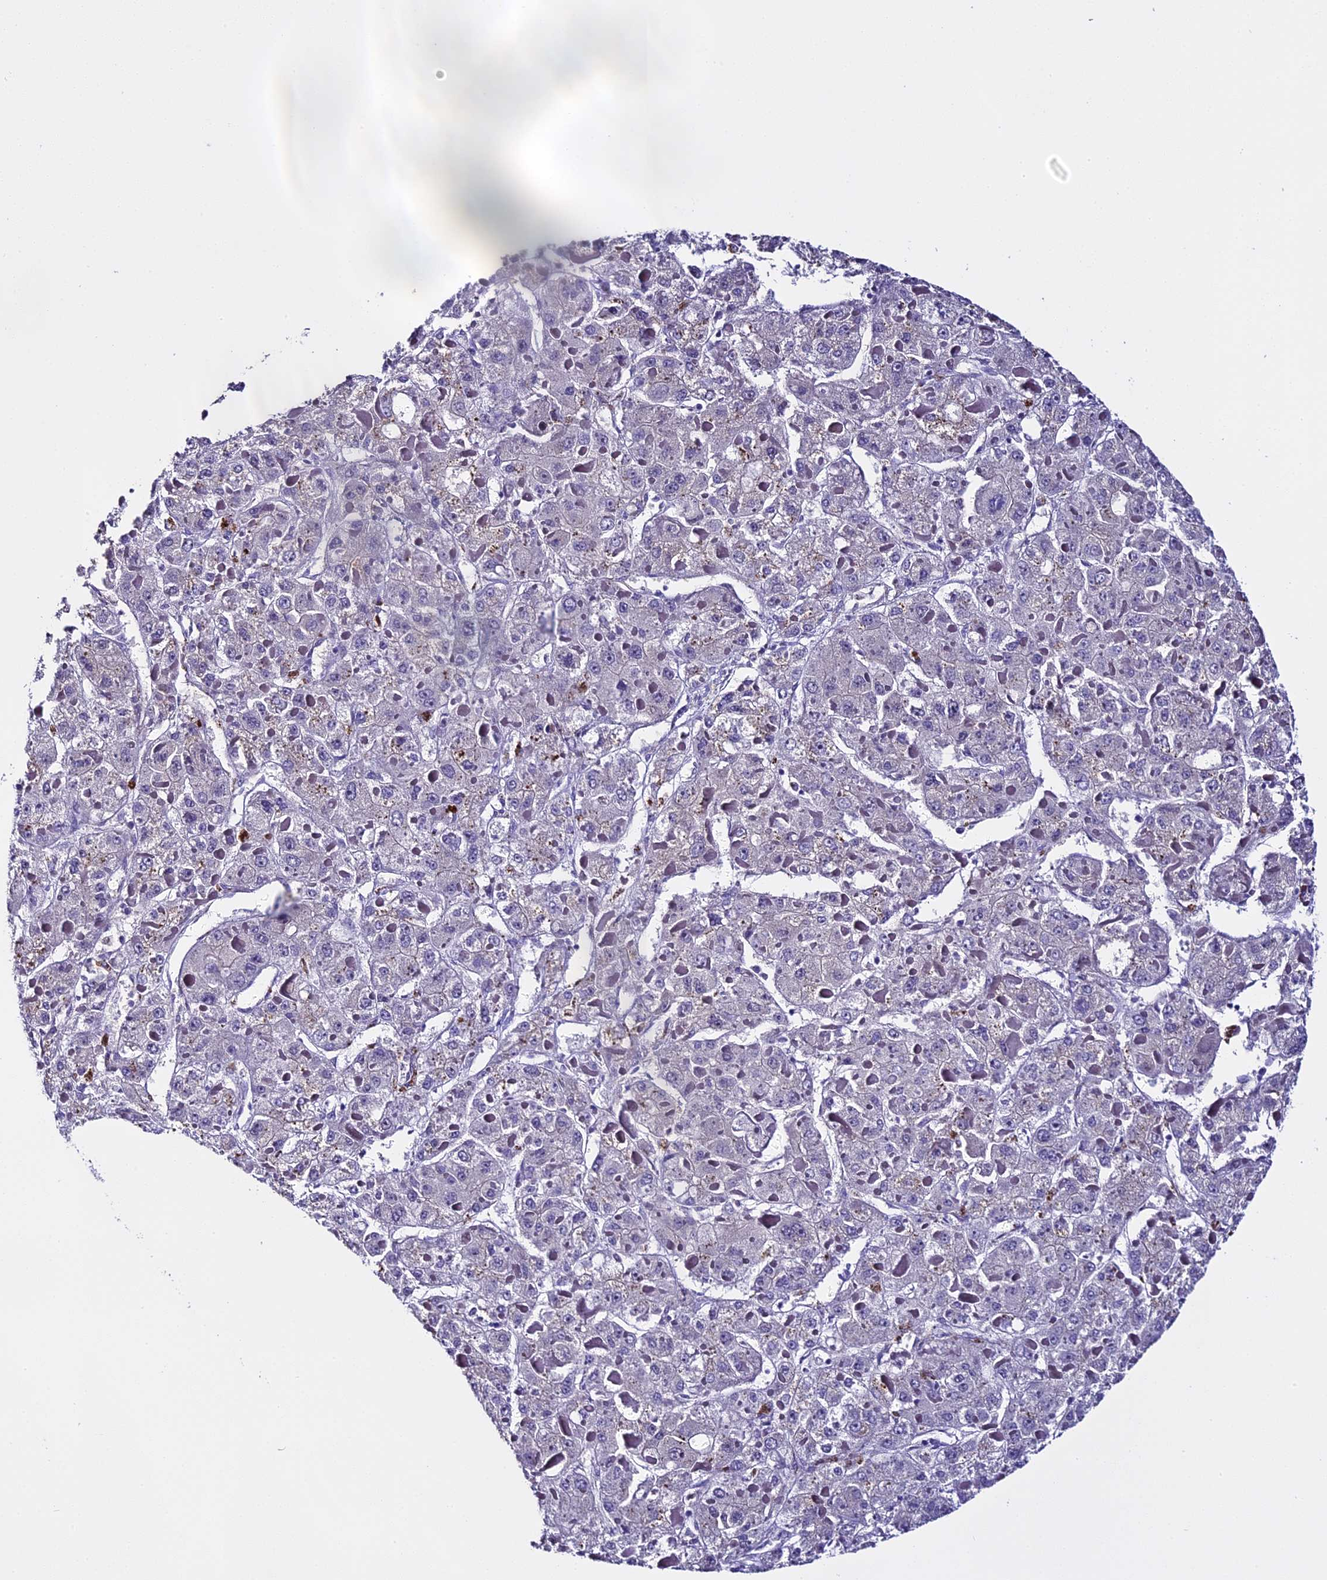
{"staining": {"intensity": "negative", "quantity": "none", "location": "none"}, "tissue": "liver cancer", "cell_type": "Tumor cells", "image_type": "cancer", "snomed": [{"axis": "morphology", "description": "Carcinoma, Hepatocellular, NOS"}, {"axis": "topography", "description": "Liver"}], "caption": "Tumor cells are negative for brown protein staining in liver cancer.", "gene": "NOD2", "patient": {"sex": "female", "age": 73}}